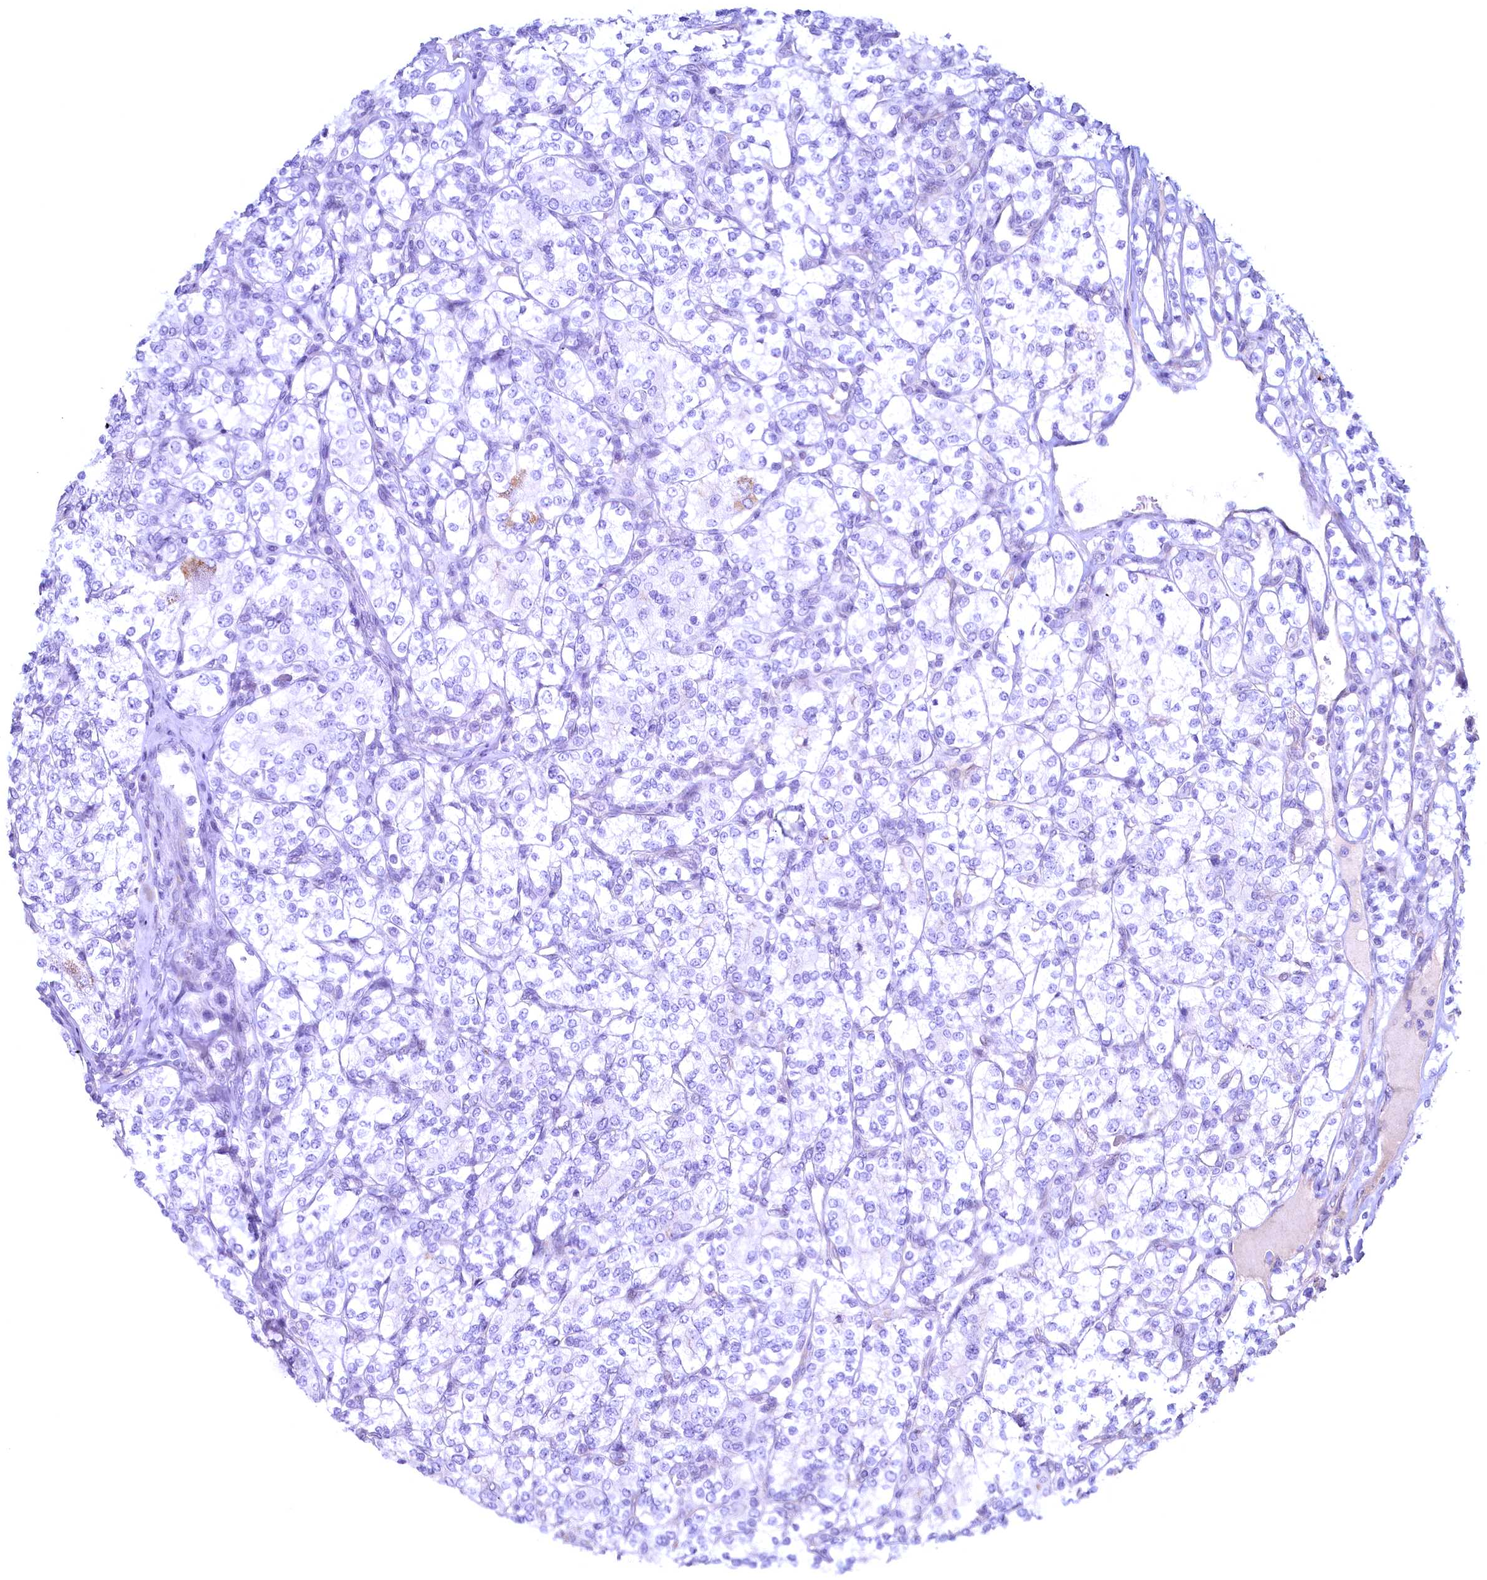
{"staining": {"intensity": "negative", "quantity": "none", "location": "none"}, "tissue": "renal cancer", "cell_type": "Tumor cells", "image_type": "cancer", "snomed": [{"axis": "morphology", "description": "Adenocarcinoma, NOS"}, {"axis": "topography", "description": "Kidney"}], "caption": "Immunohistochemical staining of human adenocarcinoma (renal) reveals no significant staining in tumor cells. (Stains: DAB (3,3'-diaminobenzidine) immunohistochemistry (IHC) with hematoxylin counter stain, Microscopy: brightfield microscopy at high magnification).", "gene": "MAP1LC3A", "patient": {"sex": "male", "age": 77}}